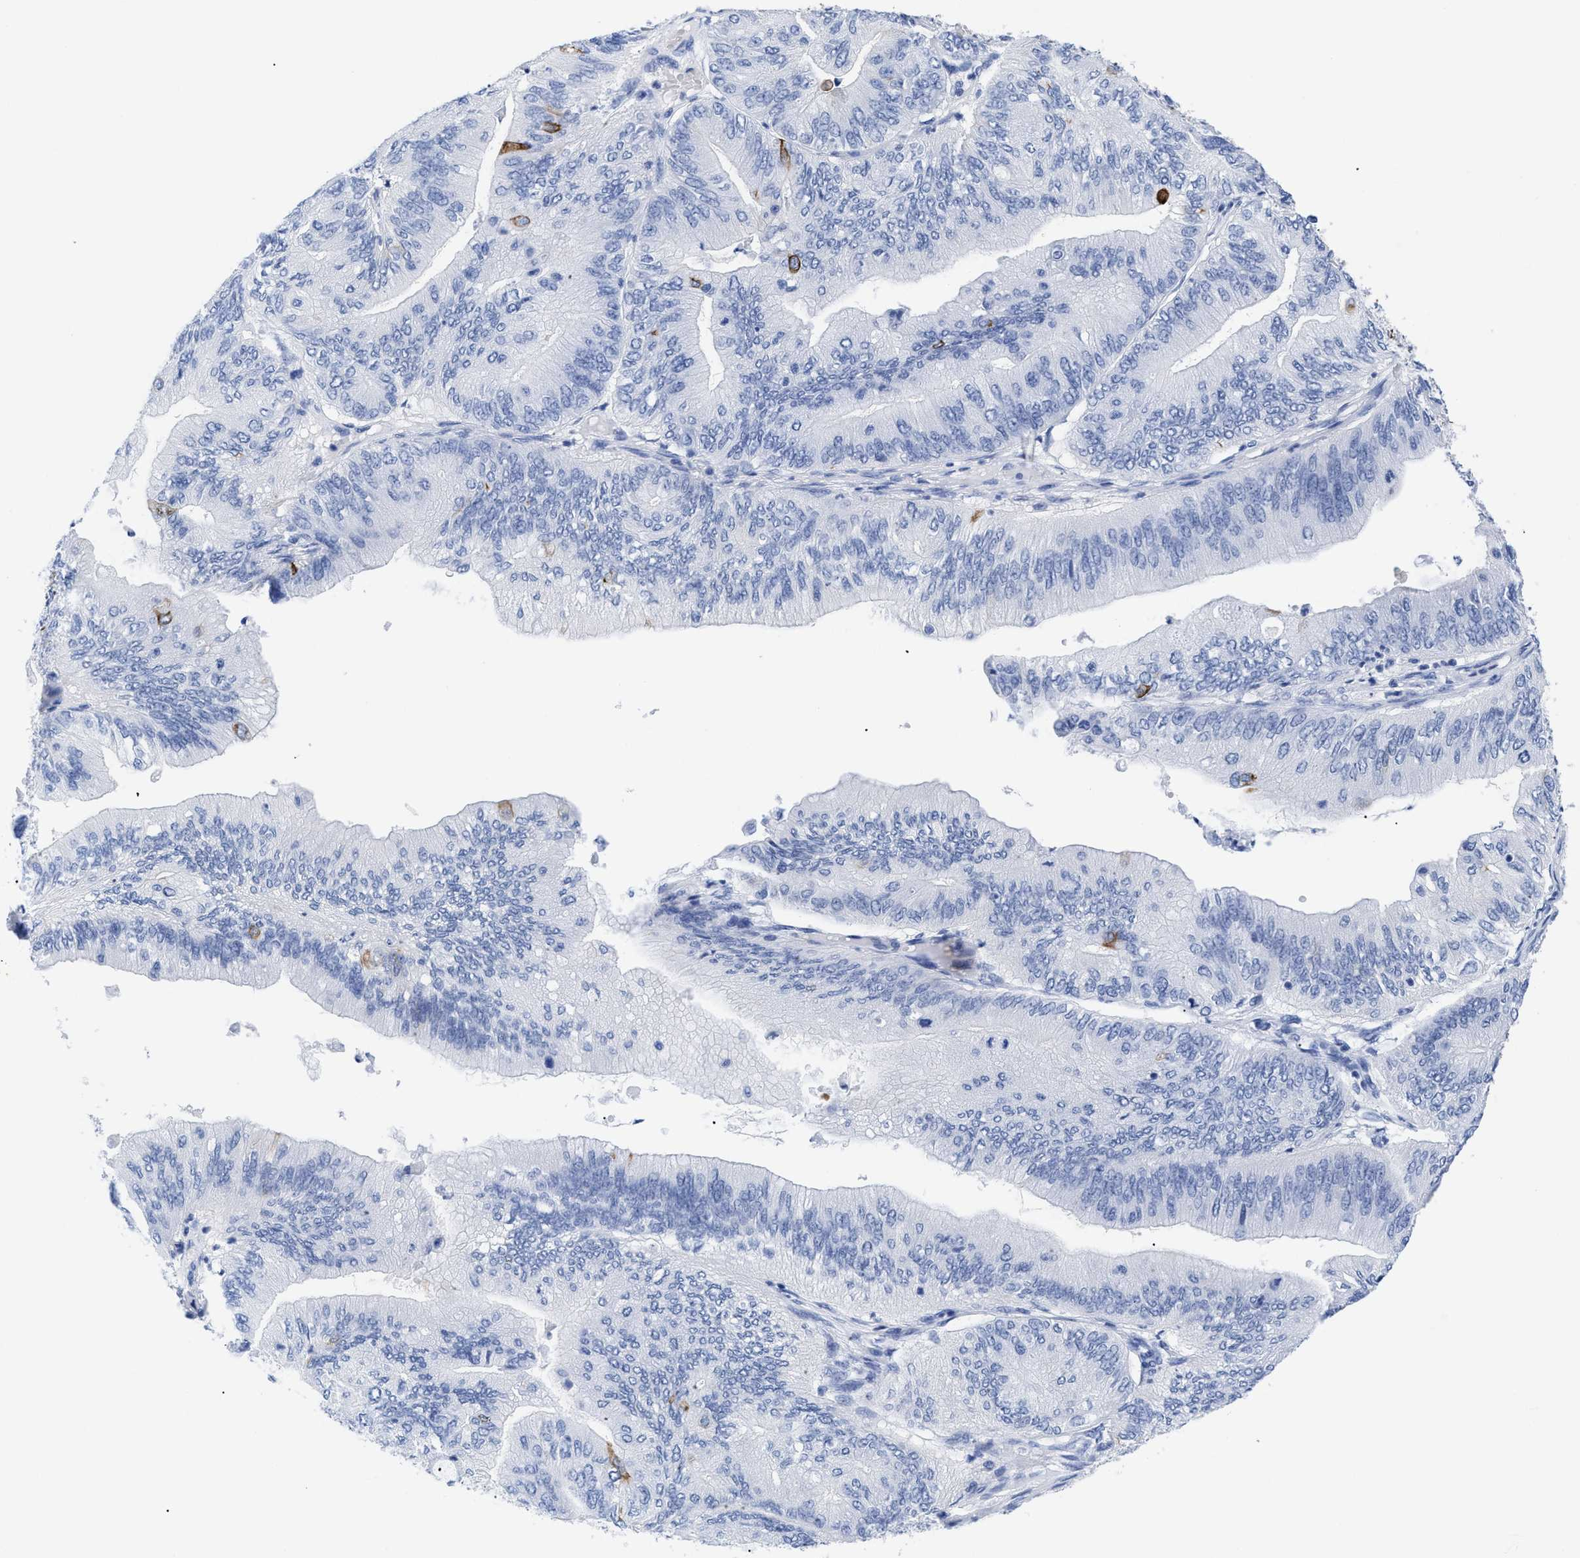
{"staining": {"intensity": "moderate", "quantity": "<25%", "location": "cytoplasmic/membranous"}, "tissue": "ovarian cancer", "cell_type": "Tumor cells", "image_type": "cancer", "snomed": [{"axis": "morphology", "description": "Cystadenocarcinoma, mucinous, NOS"}, {"axis": "topography", "description": "Ovary"}], "caption": "Immunohistochemistry (IHC) staining of ovarian cancer, which exhibits low levels of moderate cytoplasmic/membranous expression in approximately <25% of tumor cells indicating moderate cytoplasmic/membranous protein expression. The staining was performed using DAB (3,3'-diaminobenzidine) (brown) for protein detection and nuclei were counterstained in hematoxylin (blue).", "gene": "DUSP26", "patient": {"sex": "female", "age": 61}}